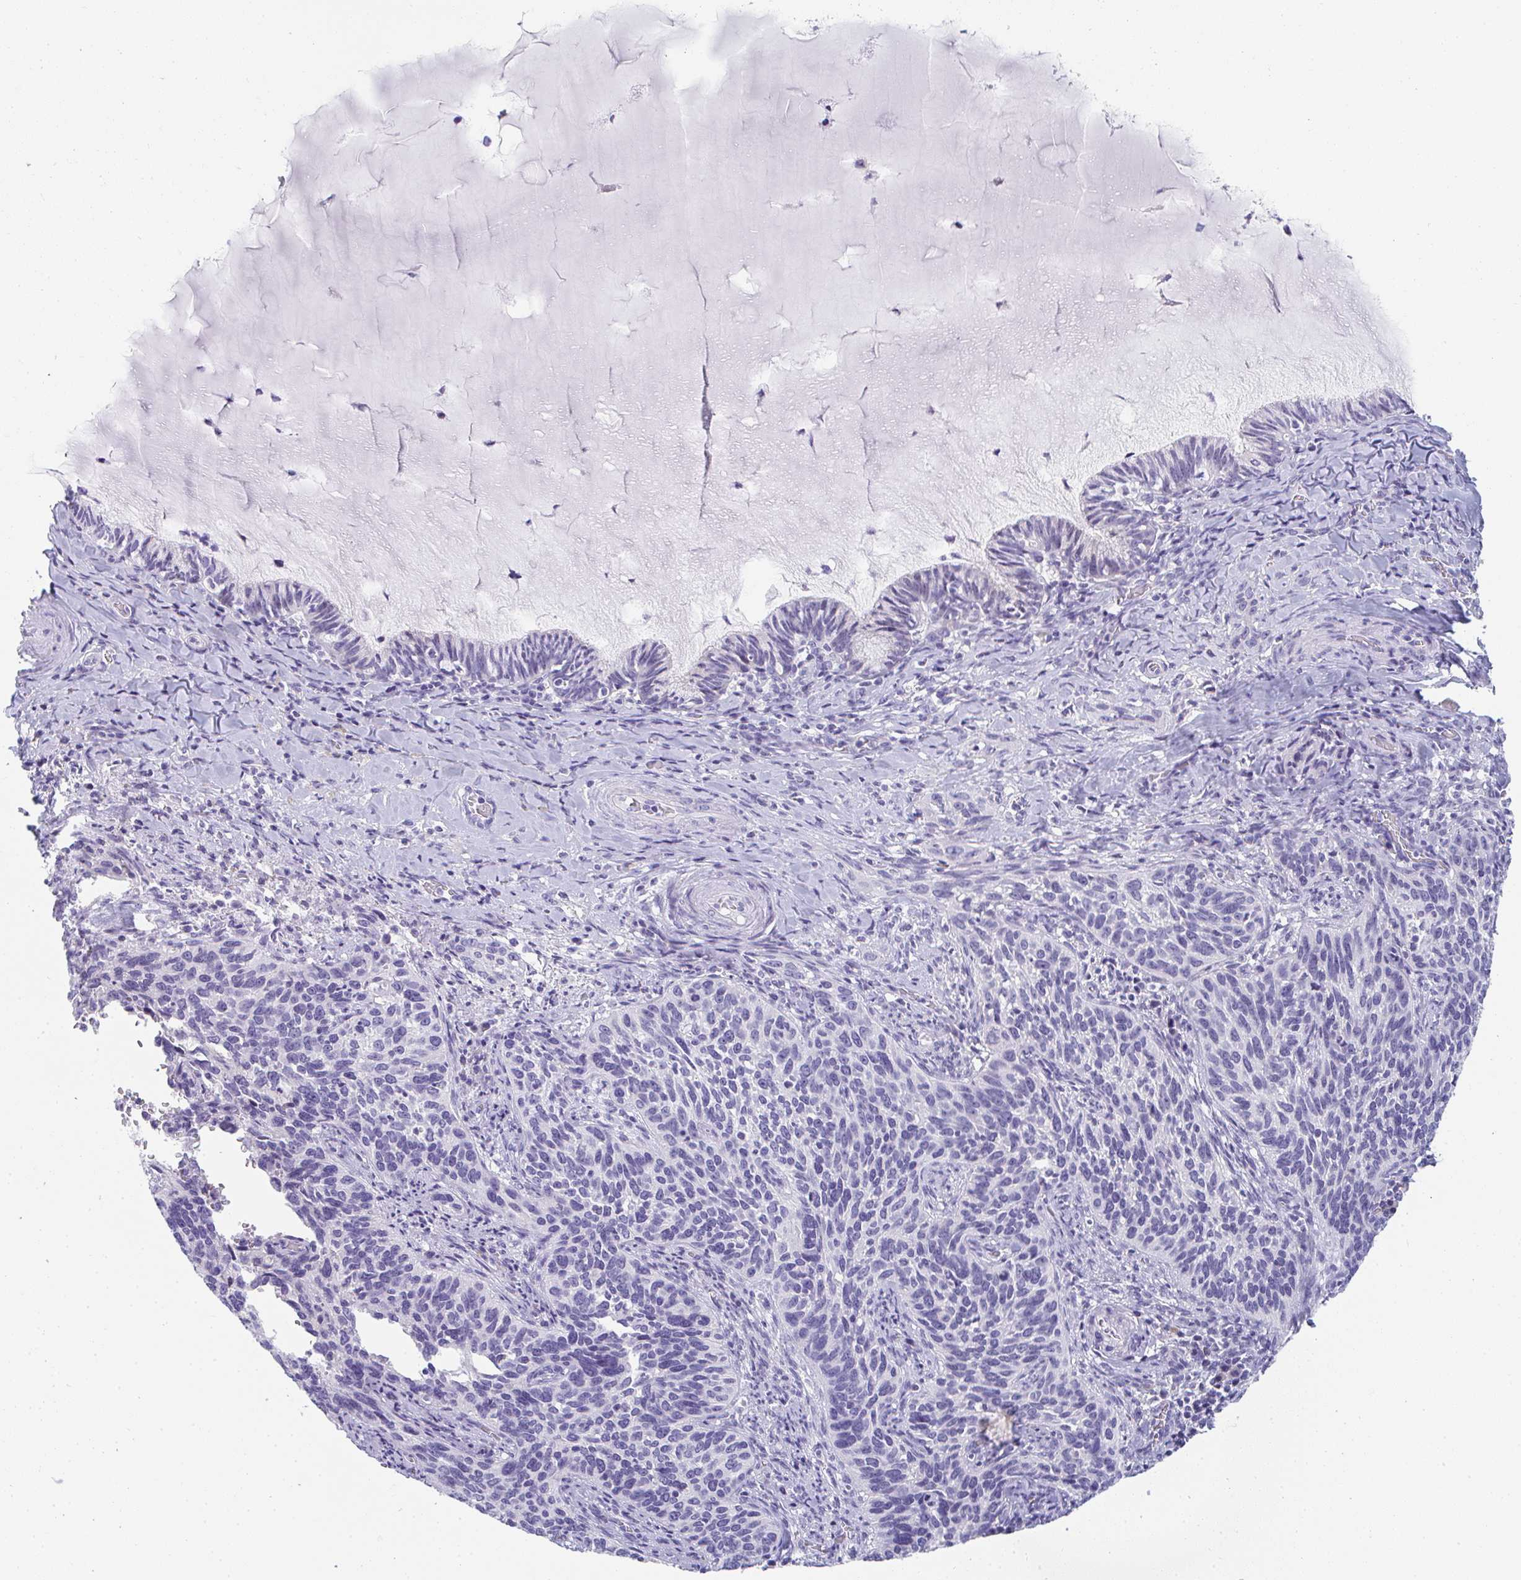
{"staining": {"intensity": "negative", "quantity": "none", "location": "none"}, "tissue": "cervical cancer", "cell_type": "Tumor cells", "image_type": "cancer", "snomed": [{"axis": "morphology", "description": "Squamous cell carcinoma, NOS"}, {"axis": "topography", "description": "Cervix"}], "caption": "There is no significant expression in tumor cells of cervical squamous cell carcinoma. Nuclei are stained in blue.", "gene": "TTC30B", "patient": {"sex": "female", "age": 51}}